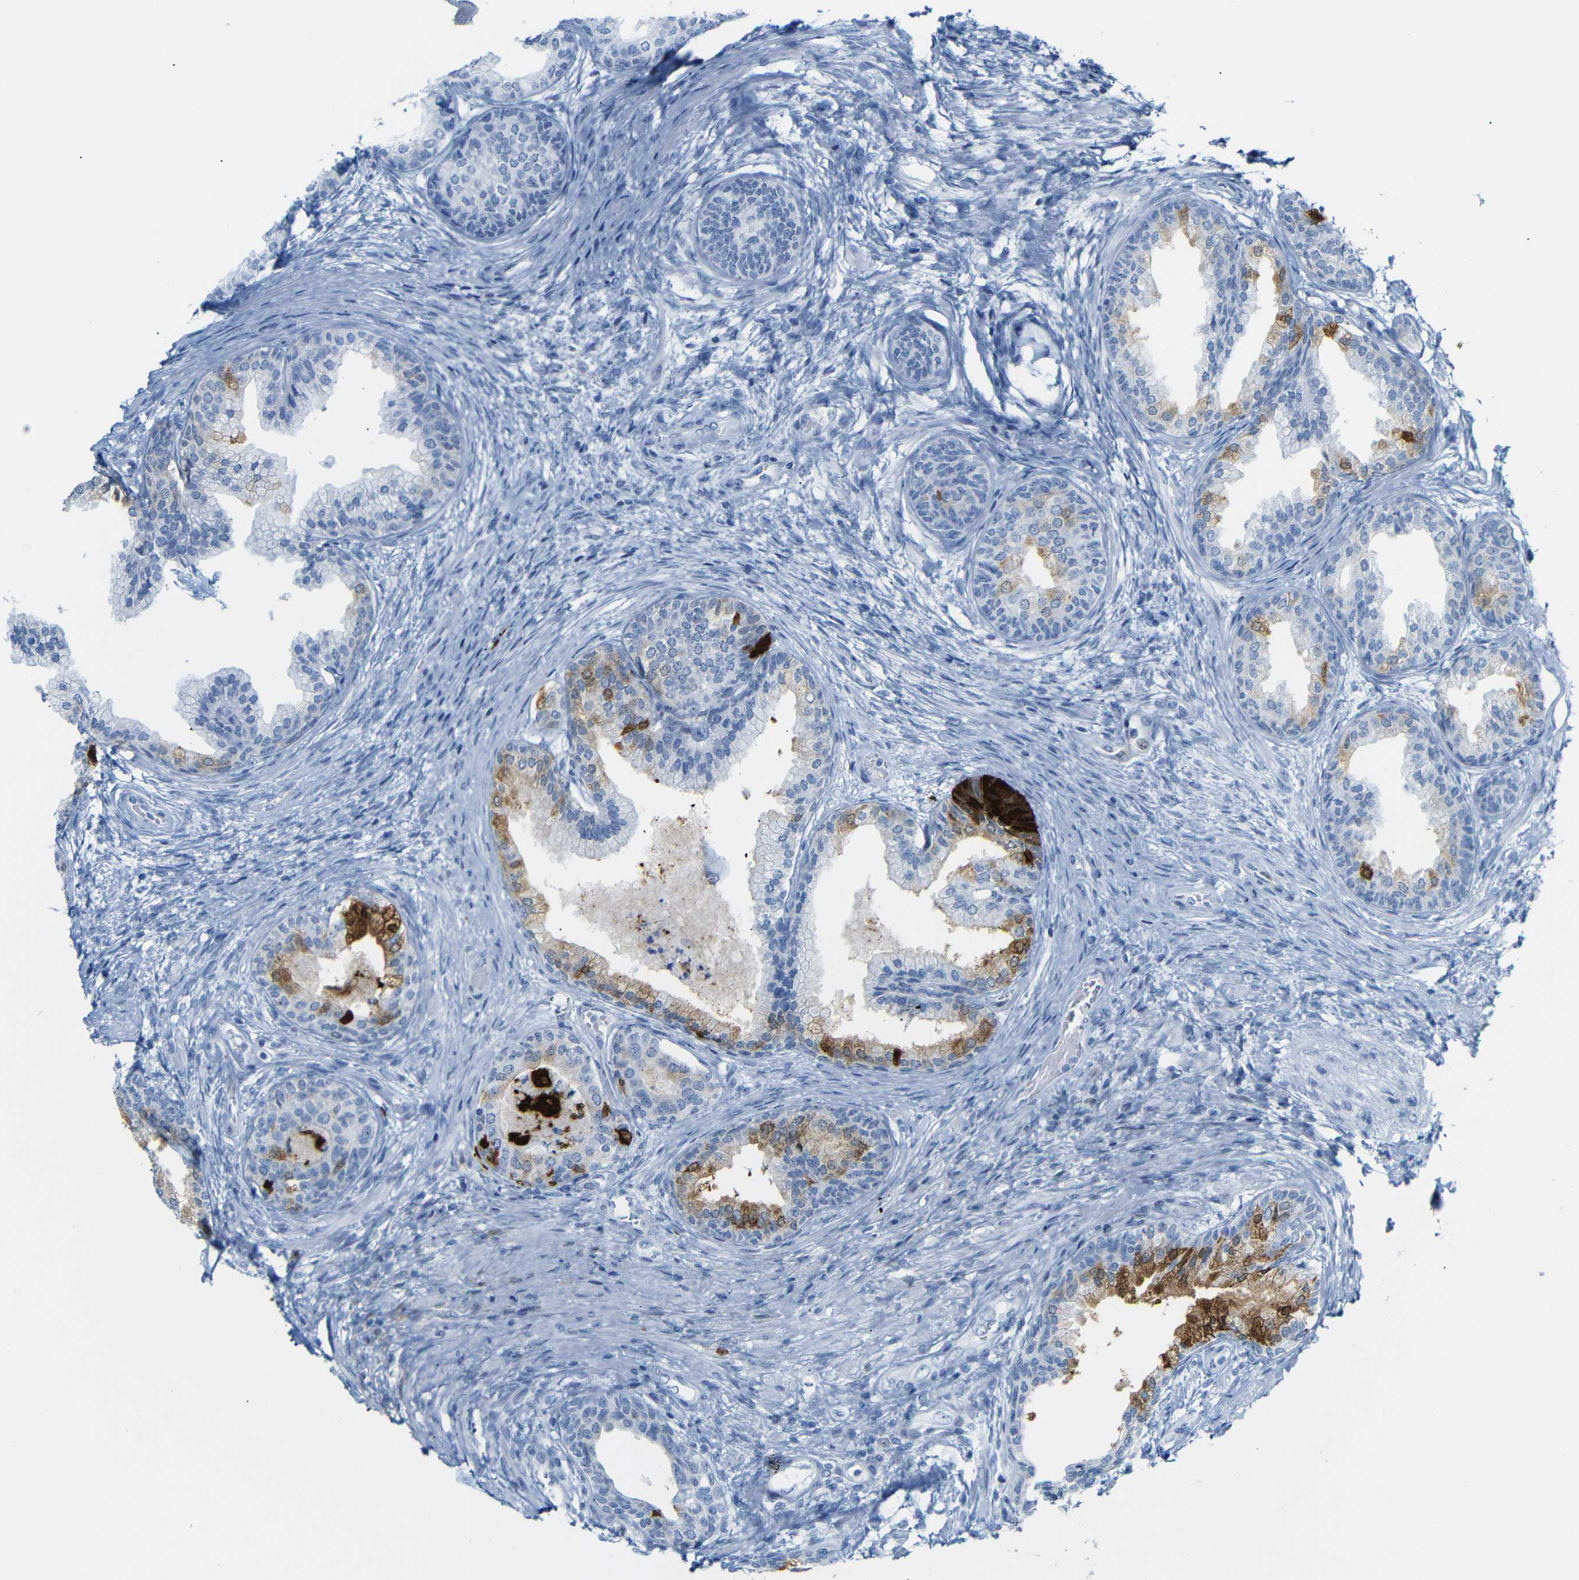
{"staining": {"intensity": "strong", "quantity": "25%-75%", "location": "cytoplasmic/membranous"}, "tissue": "prostate", "cell_type": "Glandular cells", "image_type": "normal", "snomed": [{"axis": "morphology", "description": "Normal tissue, NOS"}, {"axis": "topography", "description": "Prostate"}], "caption": "The image shows immunohistochemical staining of normal prostate. There is strong cytoplasmic/membranous staining is present in approximately 25%-75% of glandular cells. The protein is stained brown, and the nuclei are stained in blue (DAB (3,3'-diaminobenzidine) IHC with brightfield microscopy, high magnification).", "gene": "MT1A", "patient": {"sex": "male", "age": 76}}